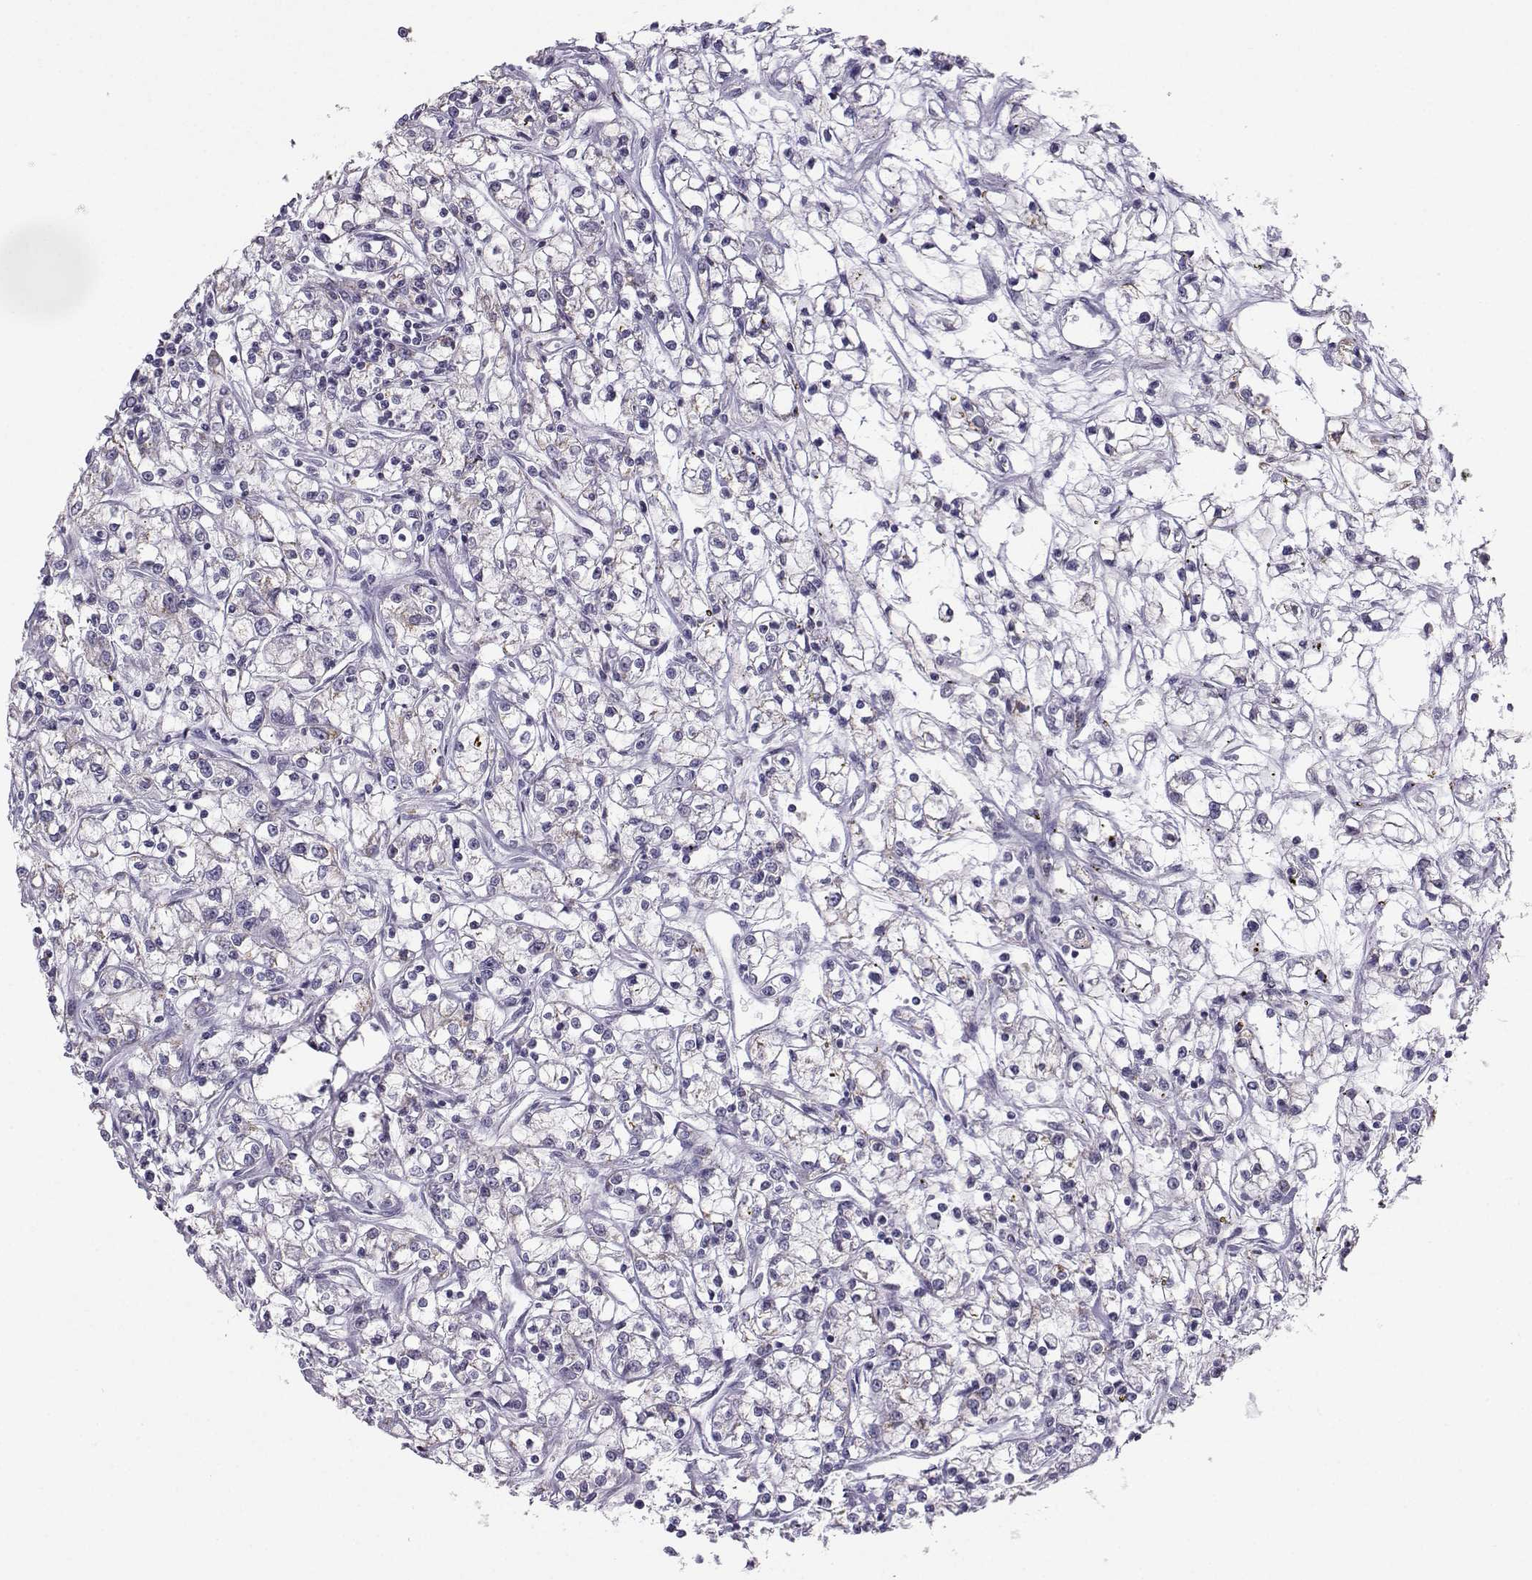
{"staining": {"intensity": "moderate", "quantity": "<25%", "location": "cytoplasmic/membranous"}, "tissue": "renal cancer", "cell_type": "Tumor cells", "image_type": "cancer", "snomed": [{"axis": "morphology", "description": "Adenocarcinoma, NOS"}, {"axis": "topography", "description": "Kidney"}], "caption": "Renal cancer stained for a protein (brown) demonstrates moderate cytoplasmic/membranous positive positivity in approximately <25% of tumor cells.", "gene": "LHX1", "patient": {"sex": "female", "age": 59}}